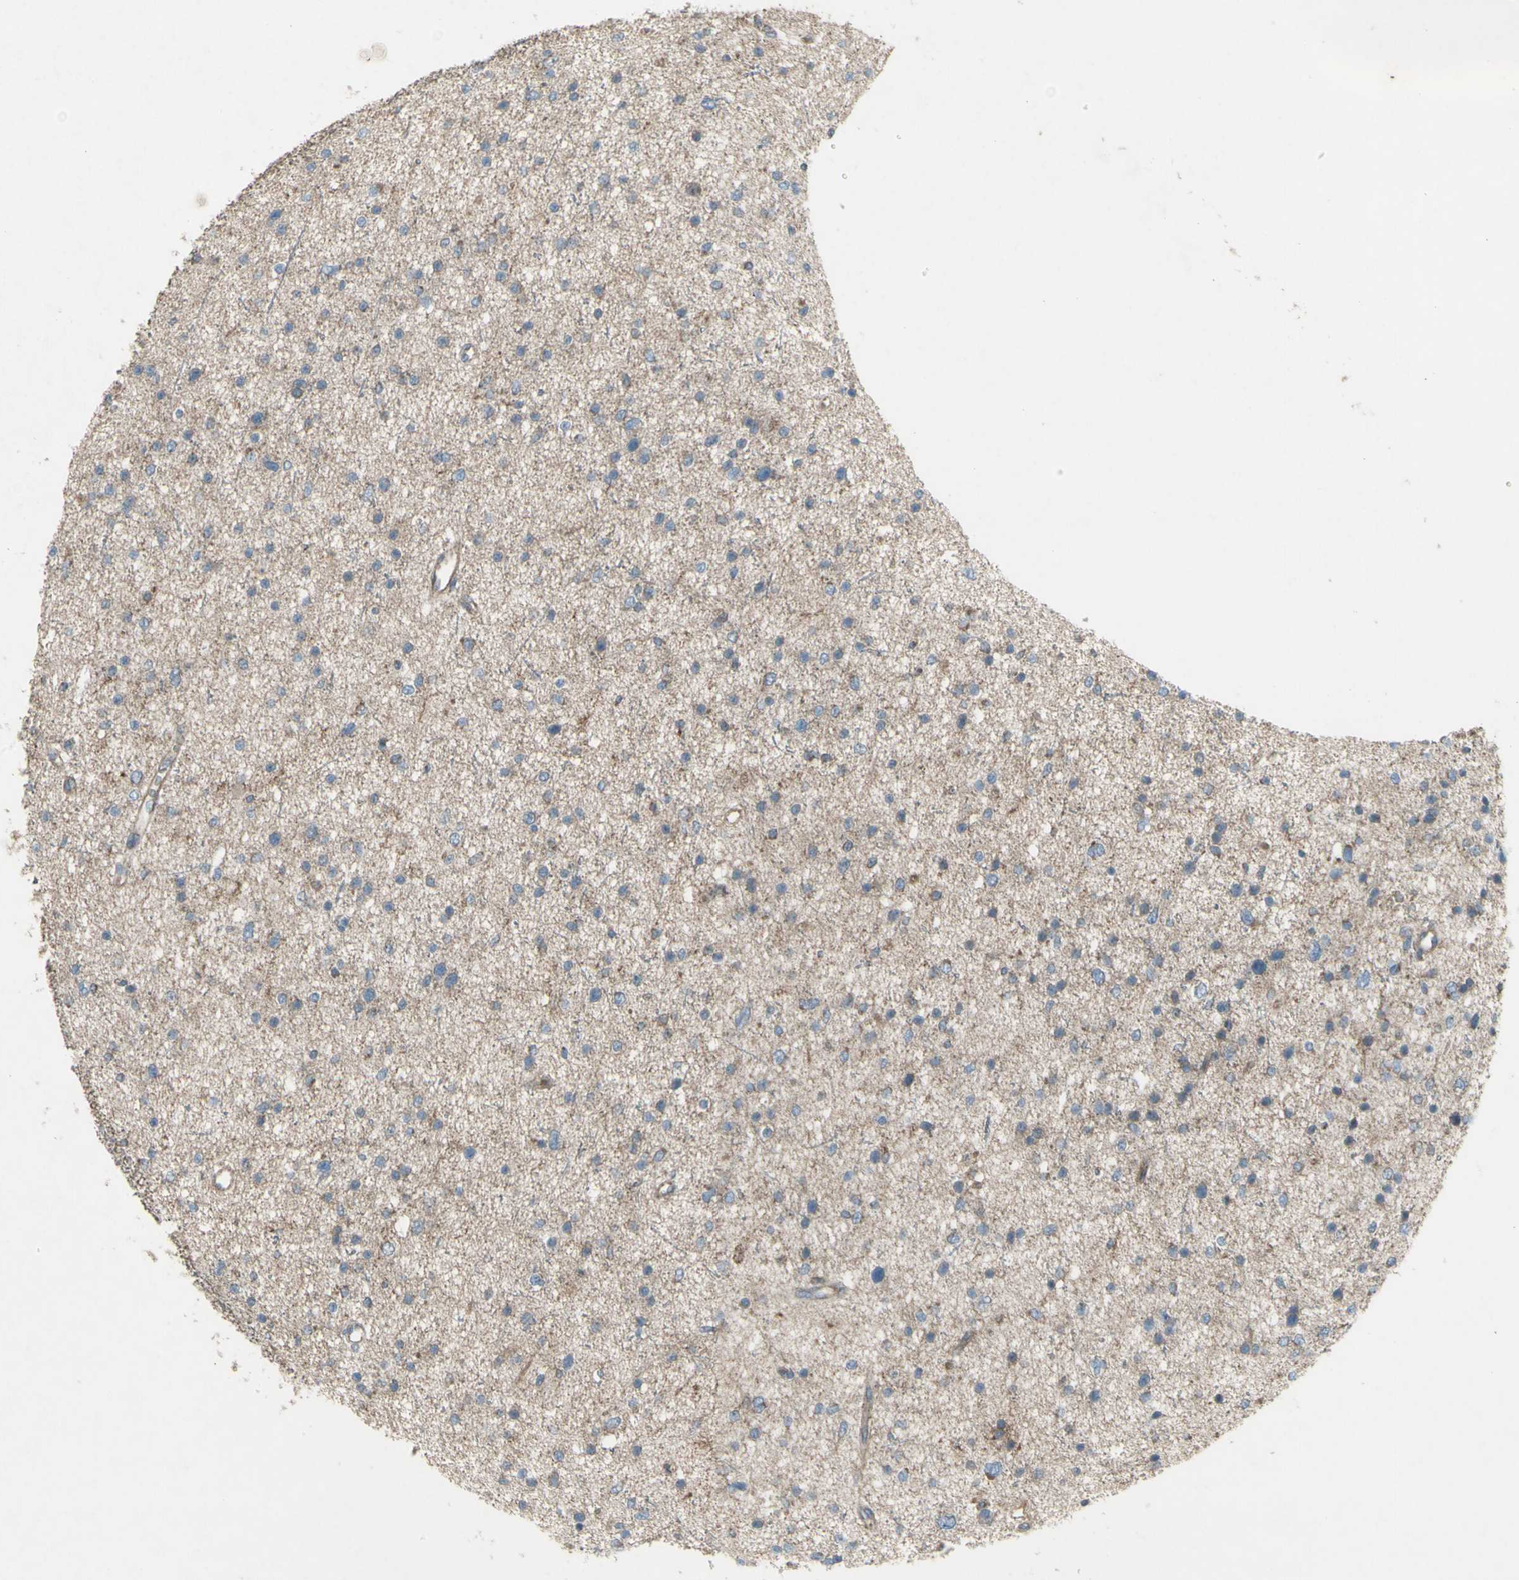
{"staining": {"intensity": "negative", "quantity": "none", "location": "none"}, "tissue": "glioma", "cell_type": "Tumor cells", "image_type": "cancer", "snomed": [{"axis": "morphology", "description": "Glioma, malignant, Low grade"}, {"axis": "topography", "description": "Brain"}], "caption": "This is a image of IHC staining of glioma, which shows no staining in tumor cells. (Brightfield microscopy of DAB immunohistochemistry (IHC) at high magnification).", "gene": "SHC1", "patient": {"sex": "female", "age": 37}}